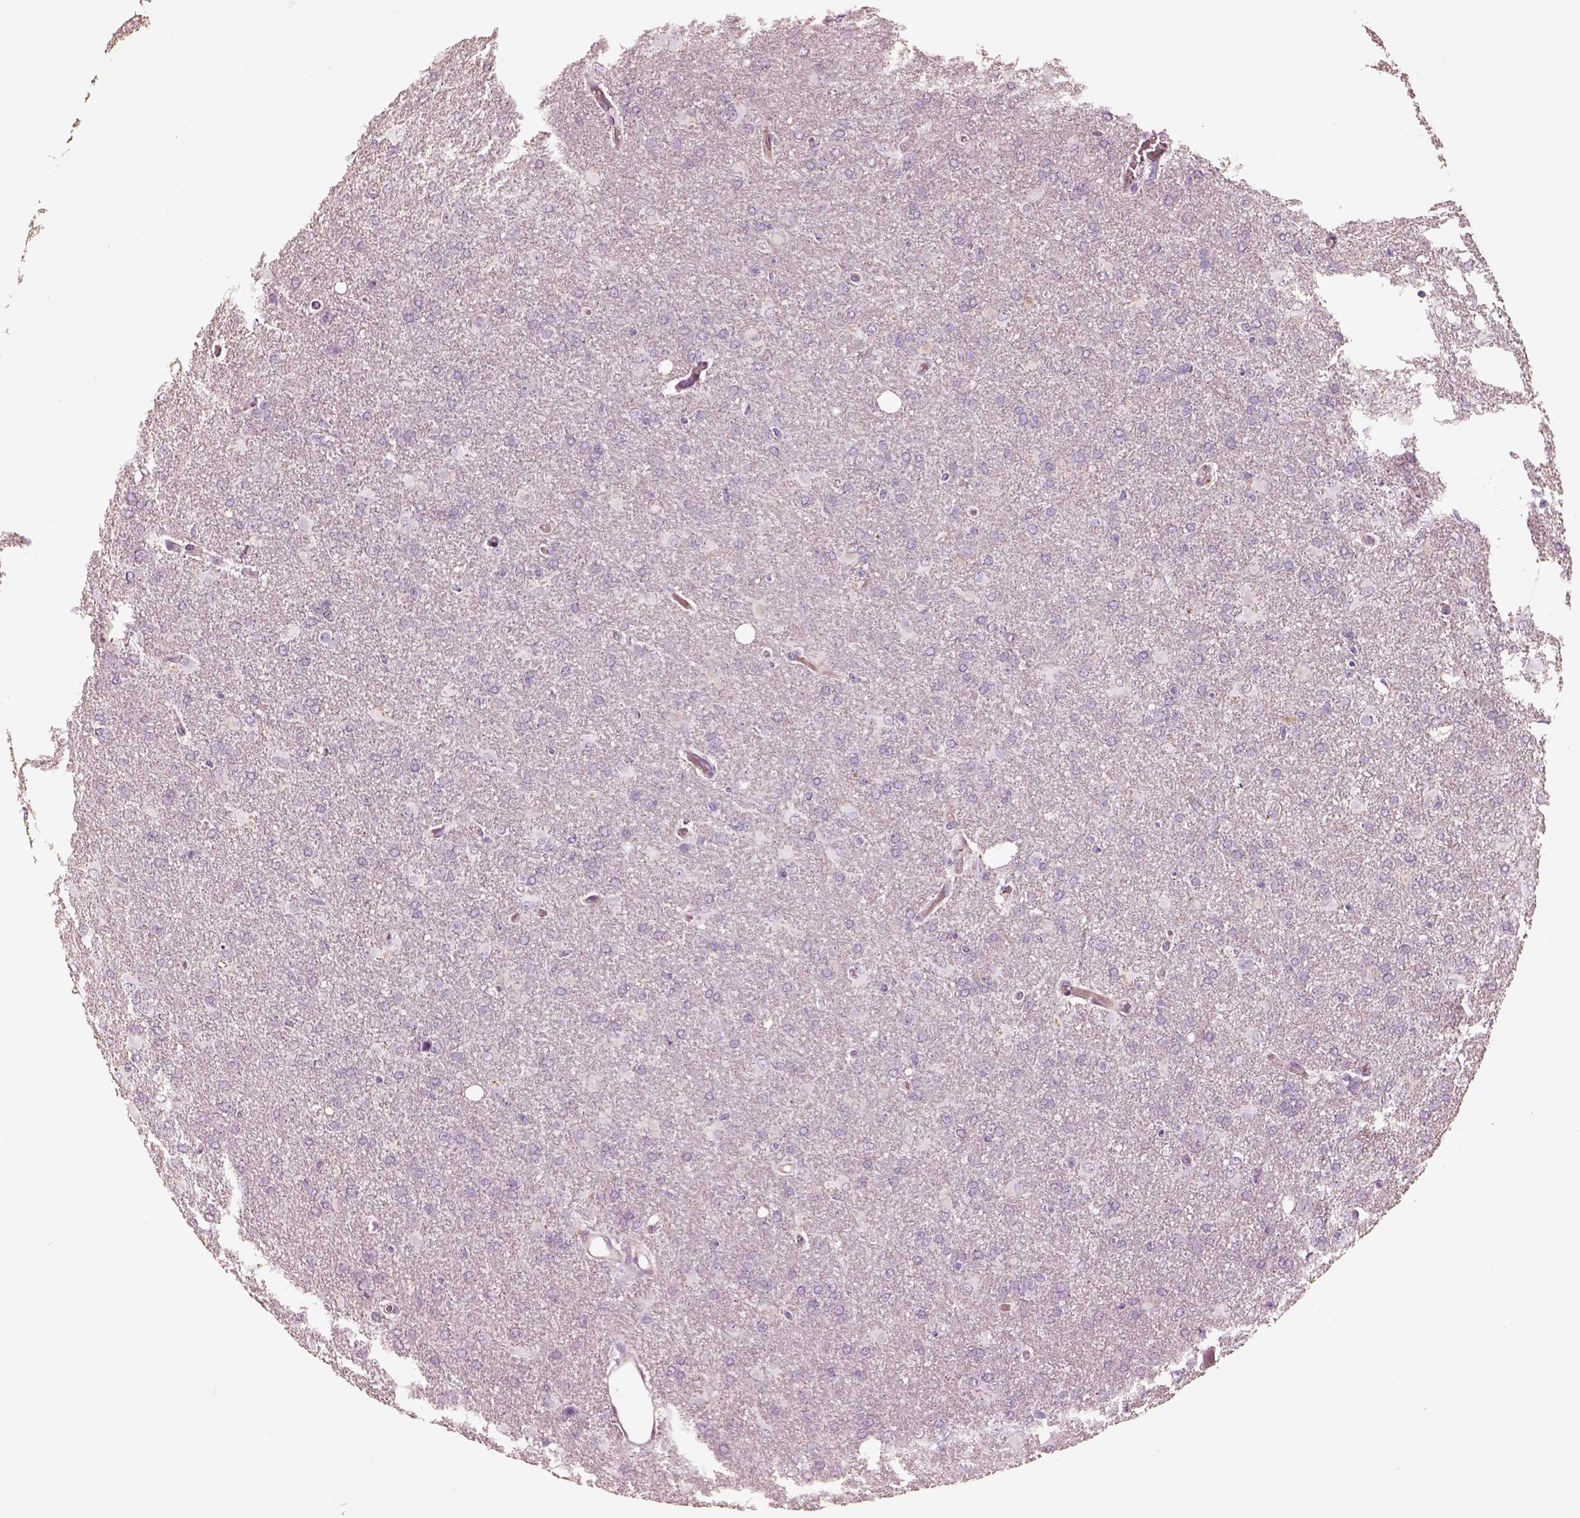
{"staining": {"intensity": "negative", "quantity": "none", "location": "none"}, "tissue": "glioma", "cell_type": "Tumor cells", "image_type": "cancer", "snomed": [{"axis": "morphology", "description": "Glioma, malignant, High grade"}, {"axis": "topography", "description": "Brain"}], "caption": "Glioma stained for a protein using IHC displays no positivity tumor cells.", "gene": "OPN4", "patient": {"sex": "male", "age": 68}}